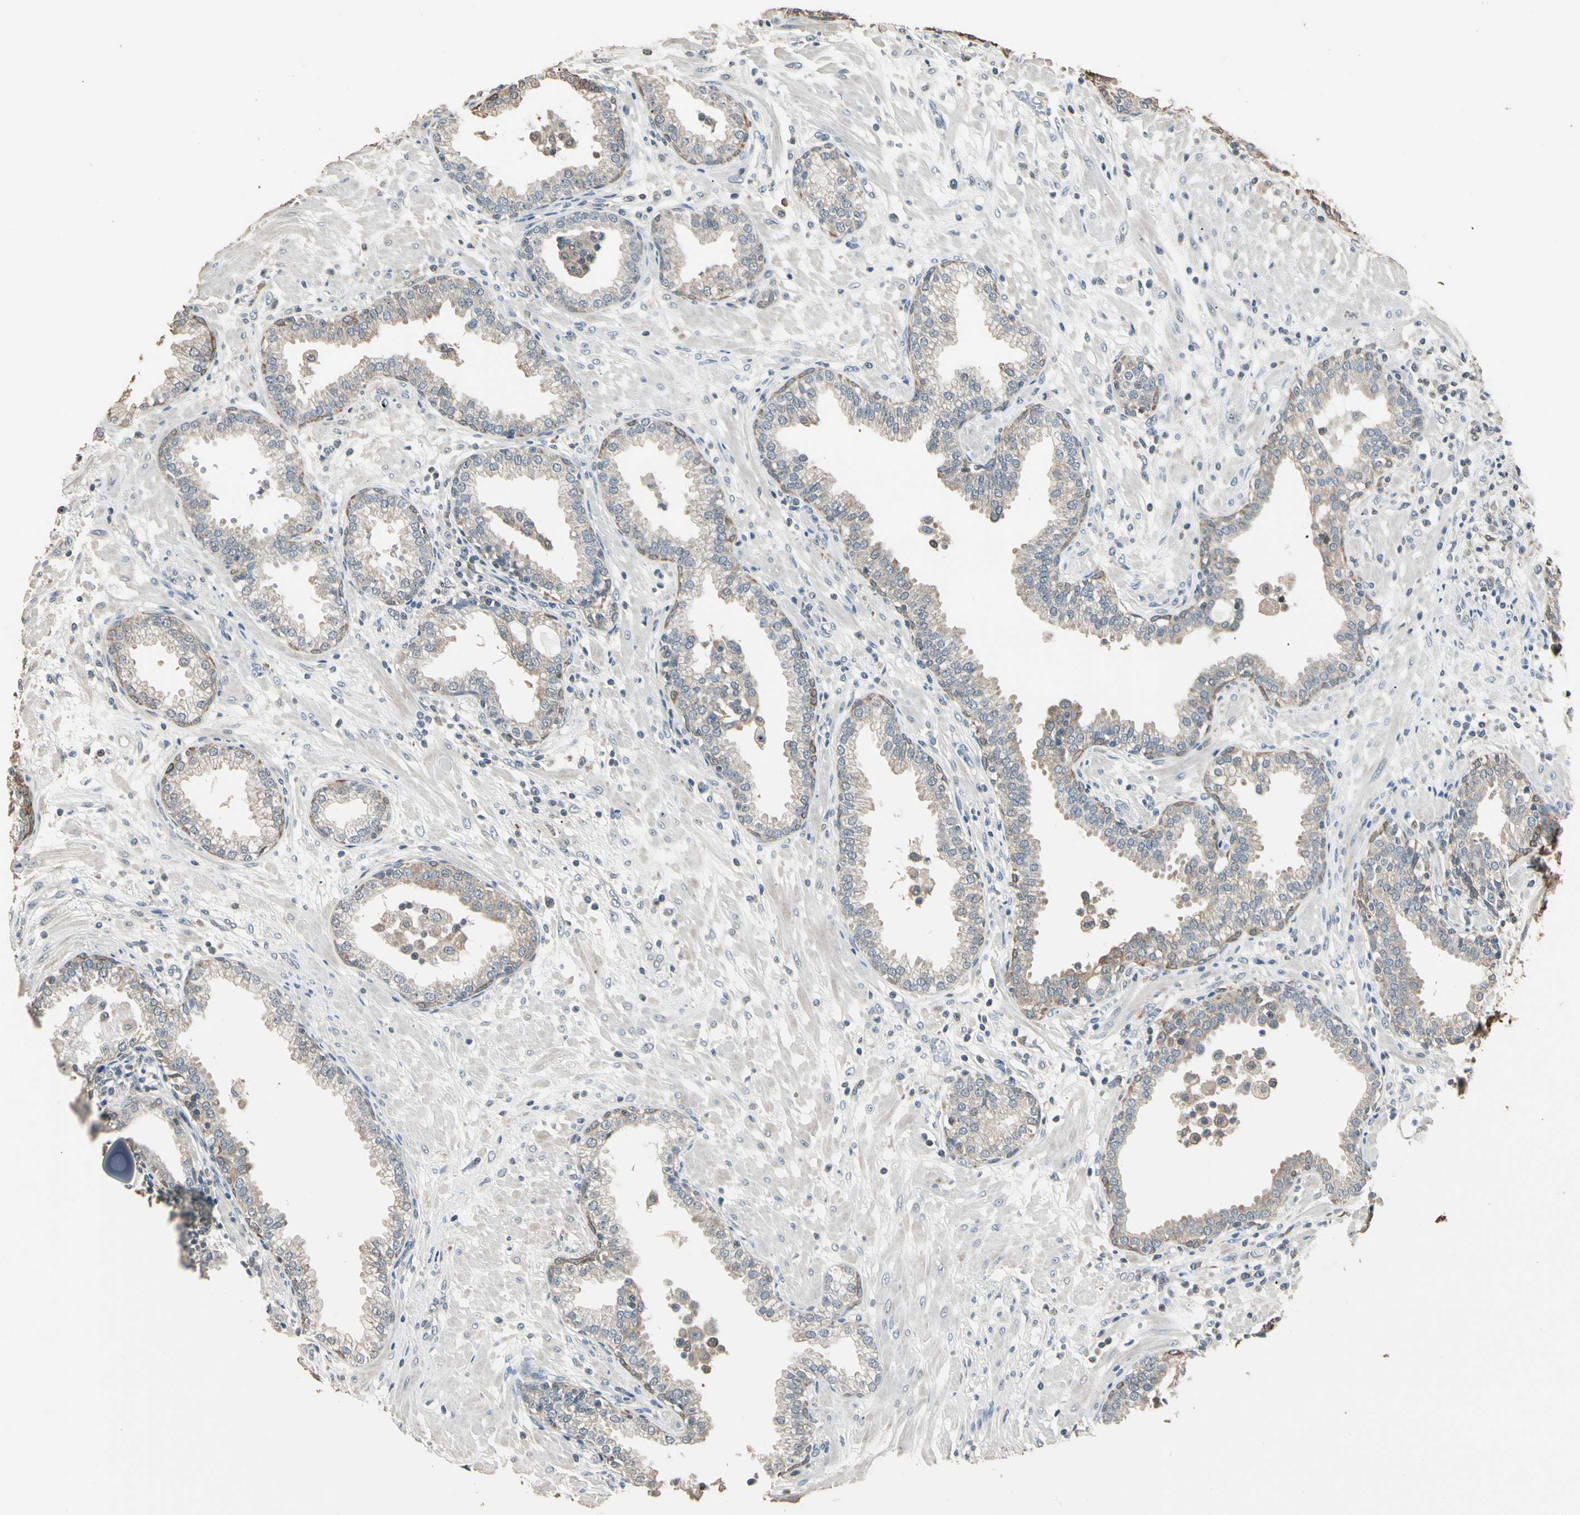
{"staining": {"intensity": "moderate", "quantity": "25%-75%", "location": "cytoplasmic/membranous"}, "tissue": "prostate", "cell_type": "Glandular cells", "image_type": "normal", "snomed": [{"axis": "morphology", "description": "Normal tissue, NOS"}, {"axis": "topography", "description": "Prostate"}], "caption": "A high-resolution photomicrograph shows immunohistochemistry staining of unremarkable prostate, which displays moderate cytoplasmic/membranous expression in about 25%-75% of glandular cells. Immunohistochemistry (ihc) stains the protein of interest in brown and the nuclei are stained blue.", "gene": "MAP3K7", "patient": {"sex": "male", "age": 64}}